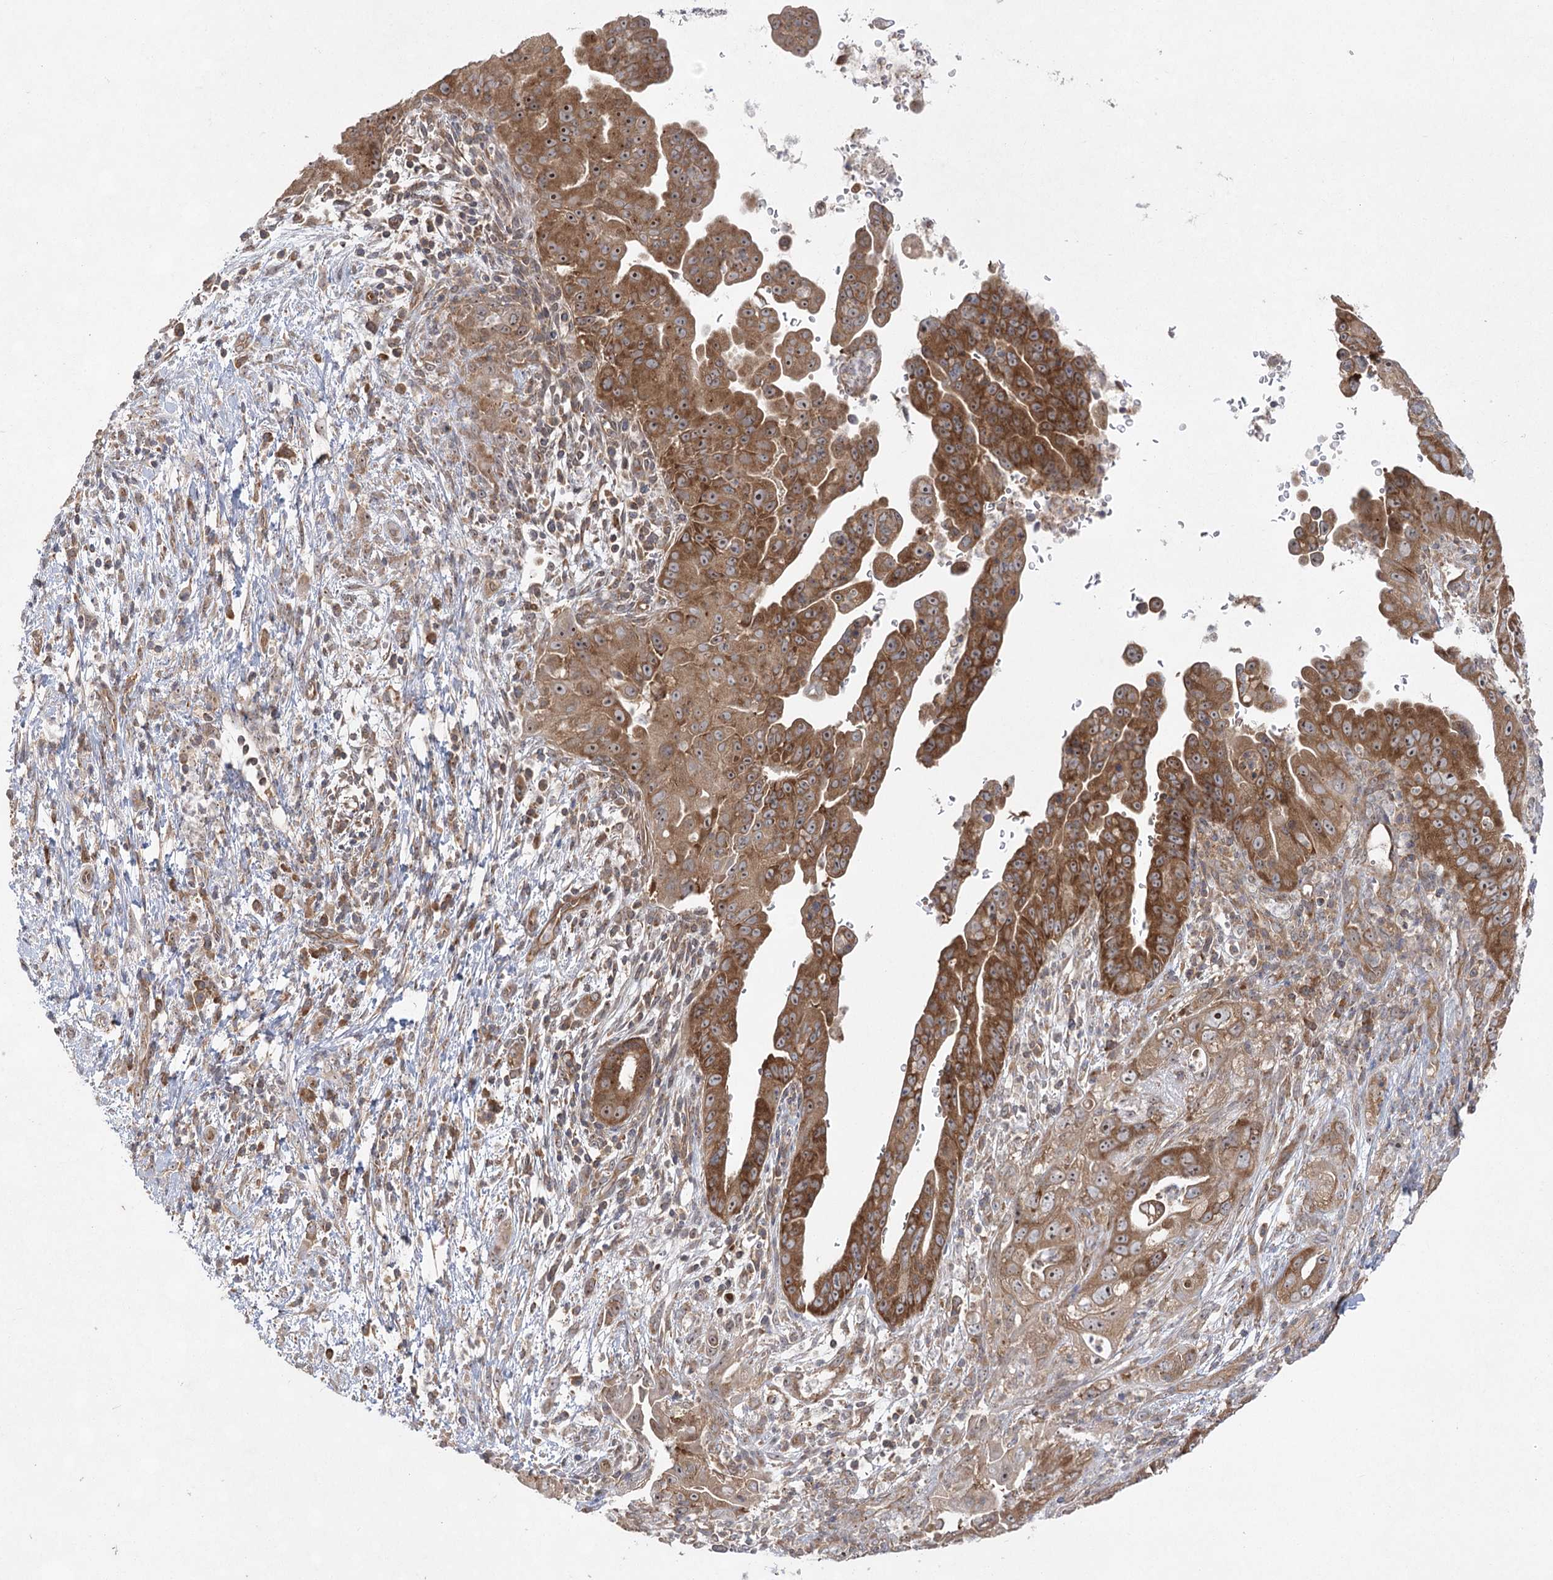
{"staining": {"intensity": "moderate", "quantity": ">75%", "location": "cytoplasmic/membranous,nuclear"}, "tissue": "pancreatic cancer", "cell_type": "Tumor cells", "image_type": "cancer", "snomed": [{"axis": "morphology", "description": "Adenocarcinoma, NOS"}, {"axis": "topography", "description": "Pancreas"}], "caption": "Immunohistochemical staining of pancreatic adenocarcinoma displays medium levels of moderate cytoplasmic/membranous and nuclear positivity in about >75% of tumor cells. (DAB = brown stain, brightfield microscopy at high magnification).", "gene": "EIF3A", "patient": {"sex": "female", "age": 78}}